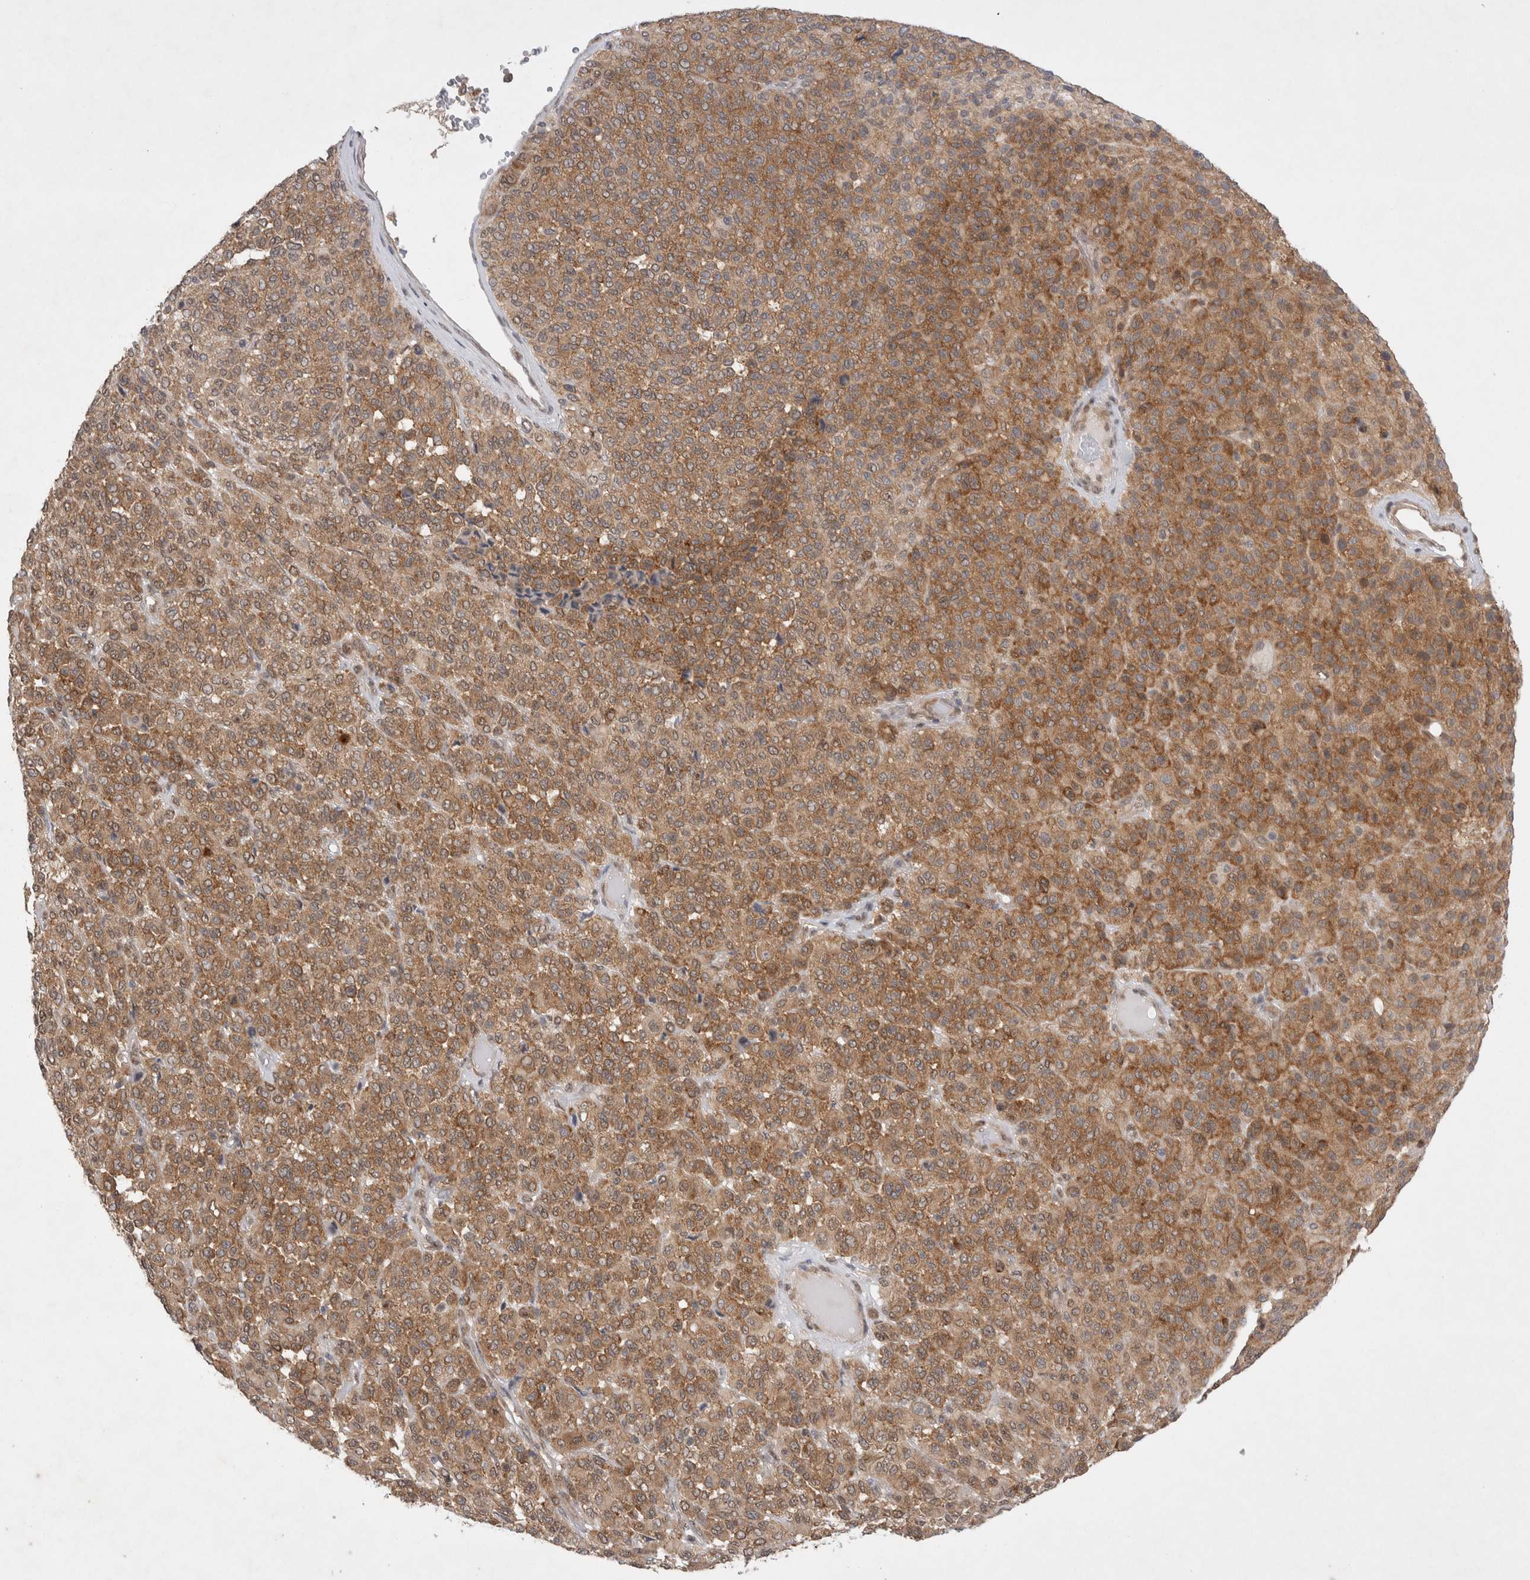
{"staining": {"intensity": "moderate", "quantity": ">75%", "location": "cytoplasmic/membranous"}, "tissue": "melanoma", "cell_type": "Tumor cells", "image_type": "cancer", "snomed": [{"axis": "morphology", "description": "Malignant melanoma, Metastatic site"}, {"axis": "topography", "description": "Pancreas"}], "caption": "The immunohistochemical stain shows moderate cytoplasmic/membranous expression in tumor cells of malignant melanoma (metastatic site) tissue. The protein is shown in brown color, while the nuclei are stained blue.", "gene": "WIPF2", "patient": {"sex": "female", "age": 30}}